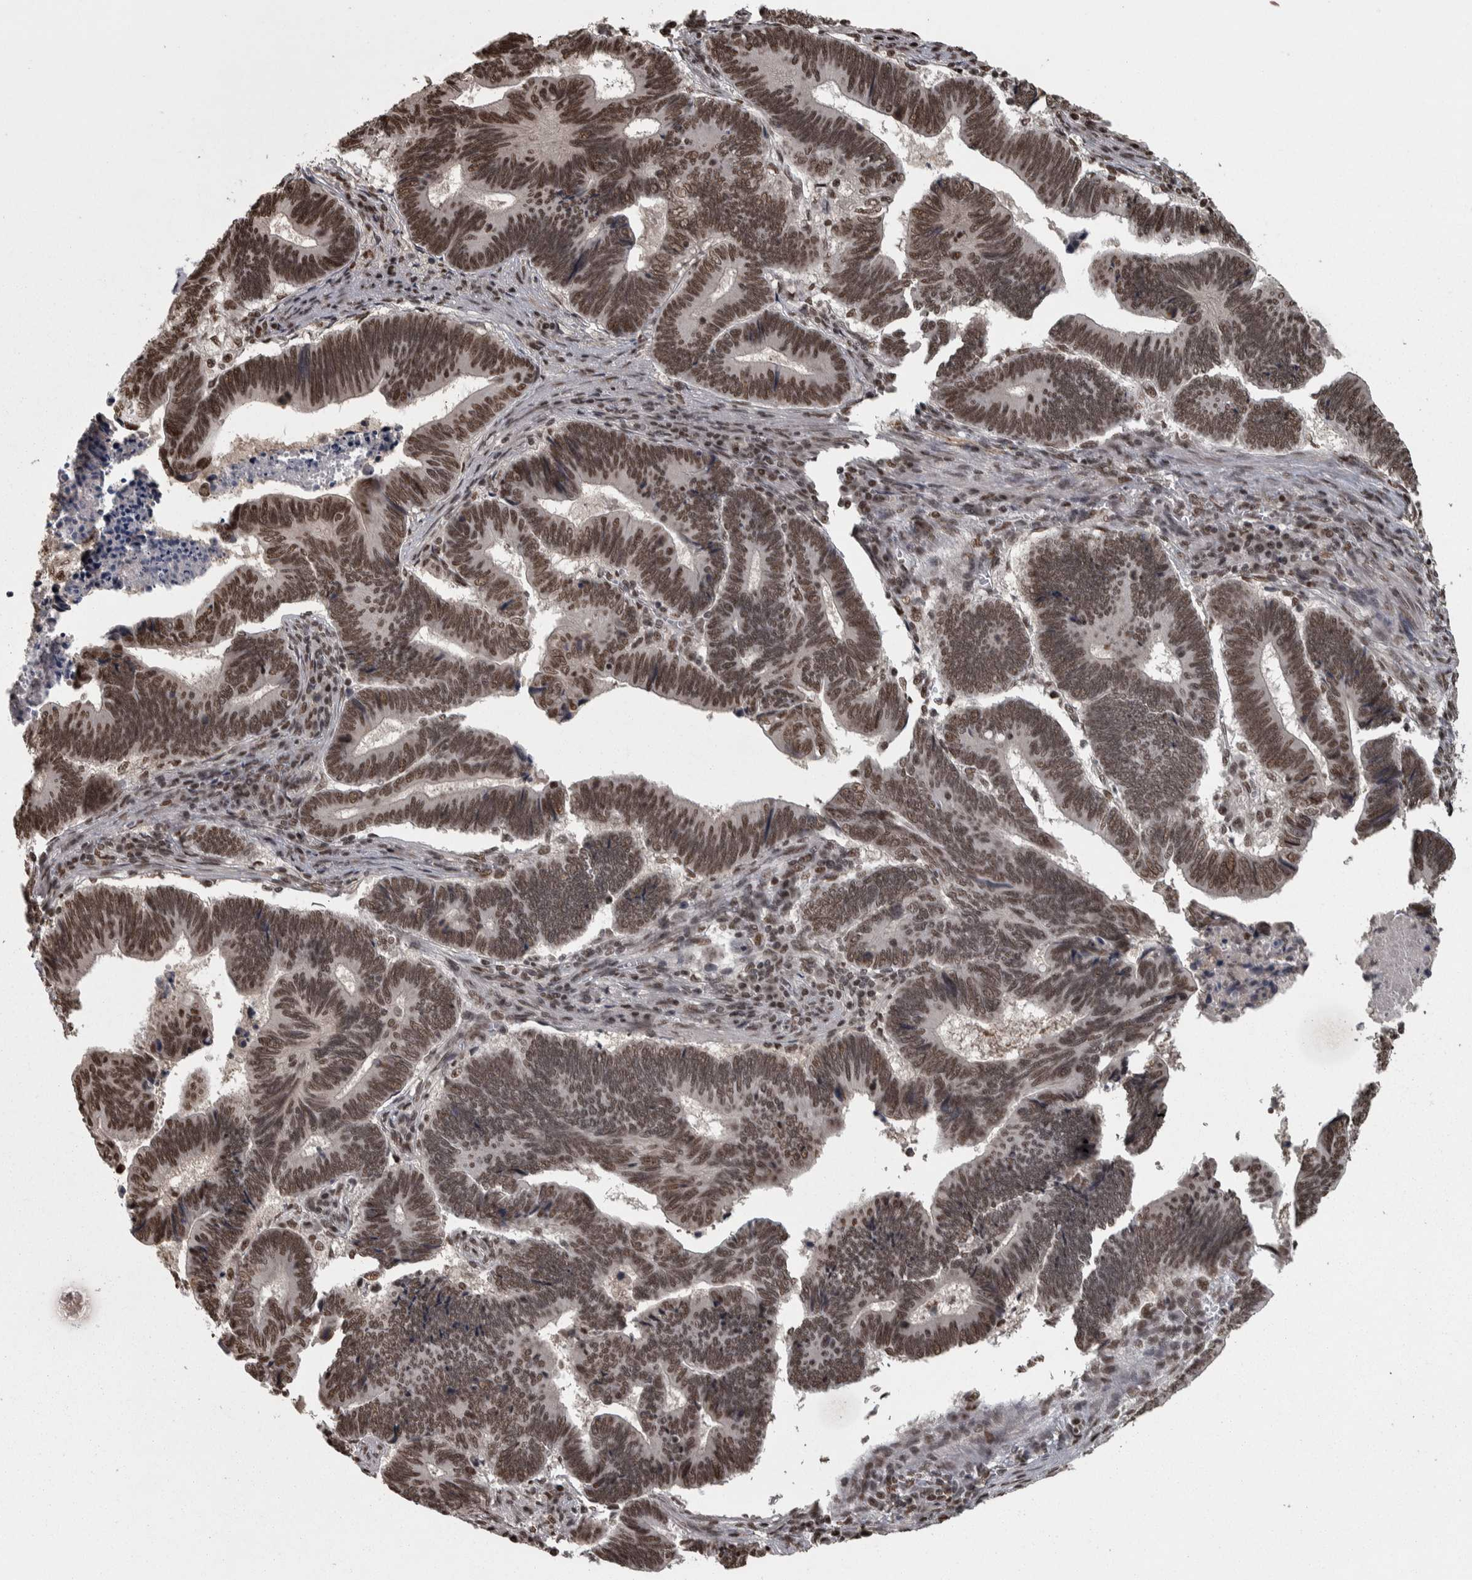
{"staining": {"intensity": "moderate", "quantity": ">75%", "location": "nuclear"}, "tissue": "pancreatic cancer", "cell_type": "Tumor cells", "image_type": "cancer", "snomed": [{"axis": "morphology", "description": "Adenocarcinoma, NOS"}, {"axis": "topography", "description": "Pancreas"}], "caption": "Pancreatic cancer stained with immunohistochemistry (IHC) exhibits moderate nuclear expression in about >75% of tumor cells.", "gene": "ZFHX4", "patient": {"sex": "female", "age": 70}}